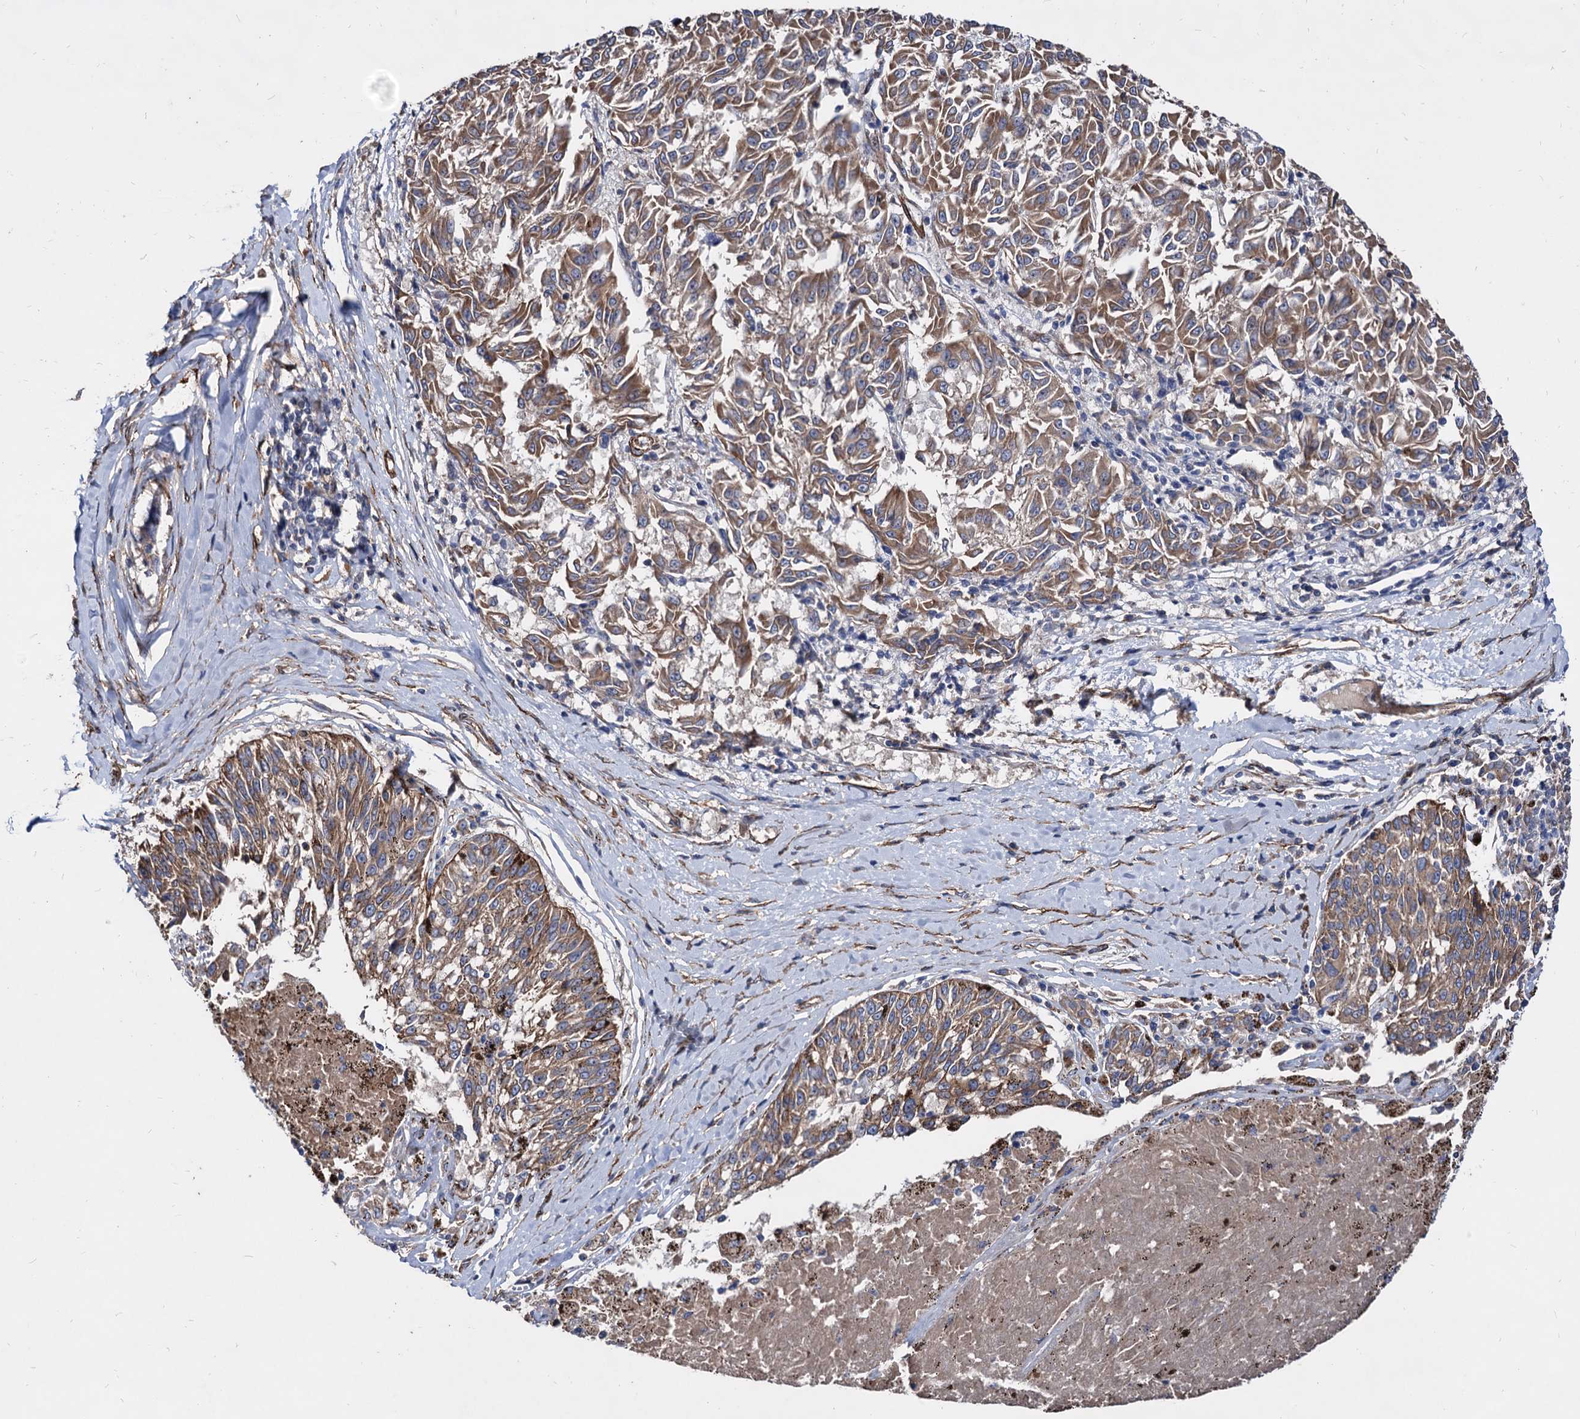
{"staining": {"intensity": "moderate", "quantity": ">75%", "location": "cytoplasmic/membranous"}, "tissue": "melanoma", "cell_type": "Tumor cells", "image_type": "cancer", "snomed": [{"axis": "morphology", "description": "Malignant melanoma, NOS"}, {"axis": "topography", "description": "Skin"}], "caption": "This is a photomicrograph of immunohistochemistry (IHC) staining of melanoma, which shows moderate staining in the cytoplasmic/membranous of tumor cells.", "gene": "WDR11", "patient": {"sex": "female", "age": 72}}